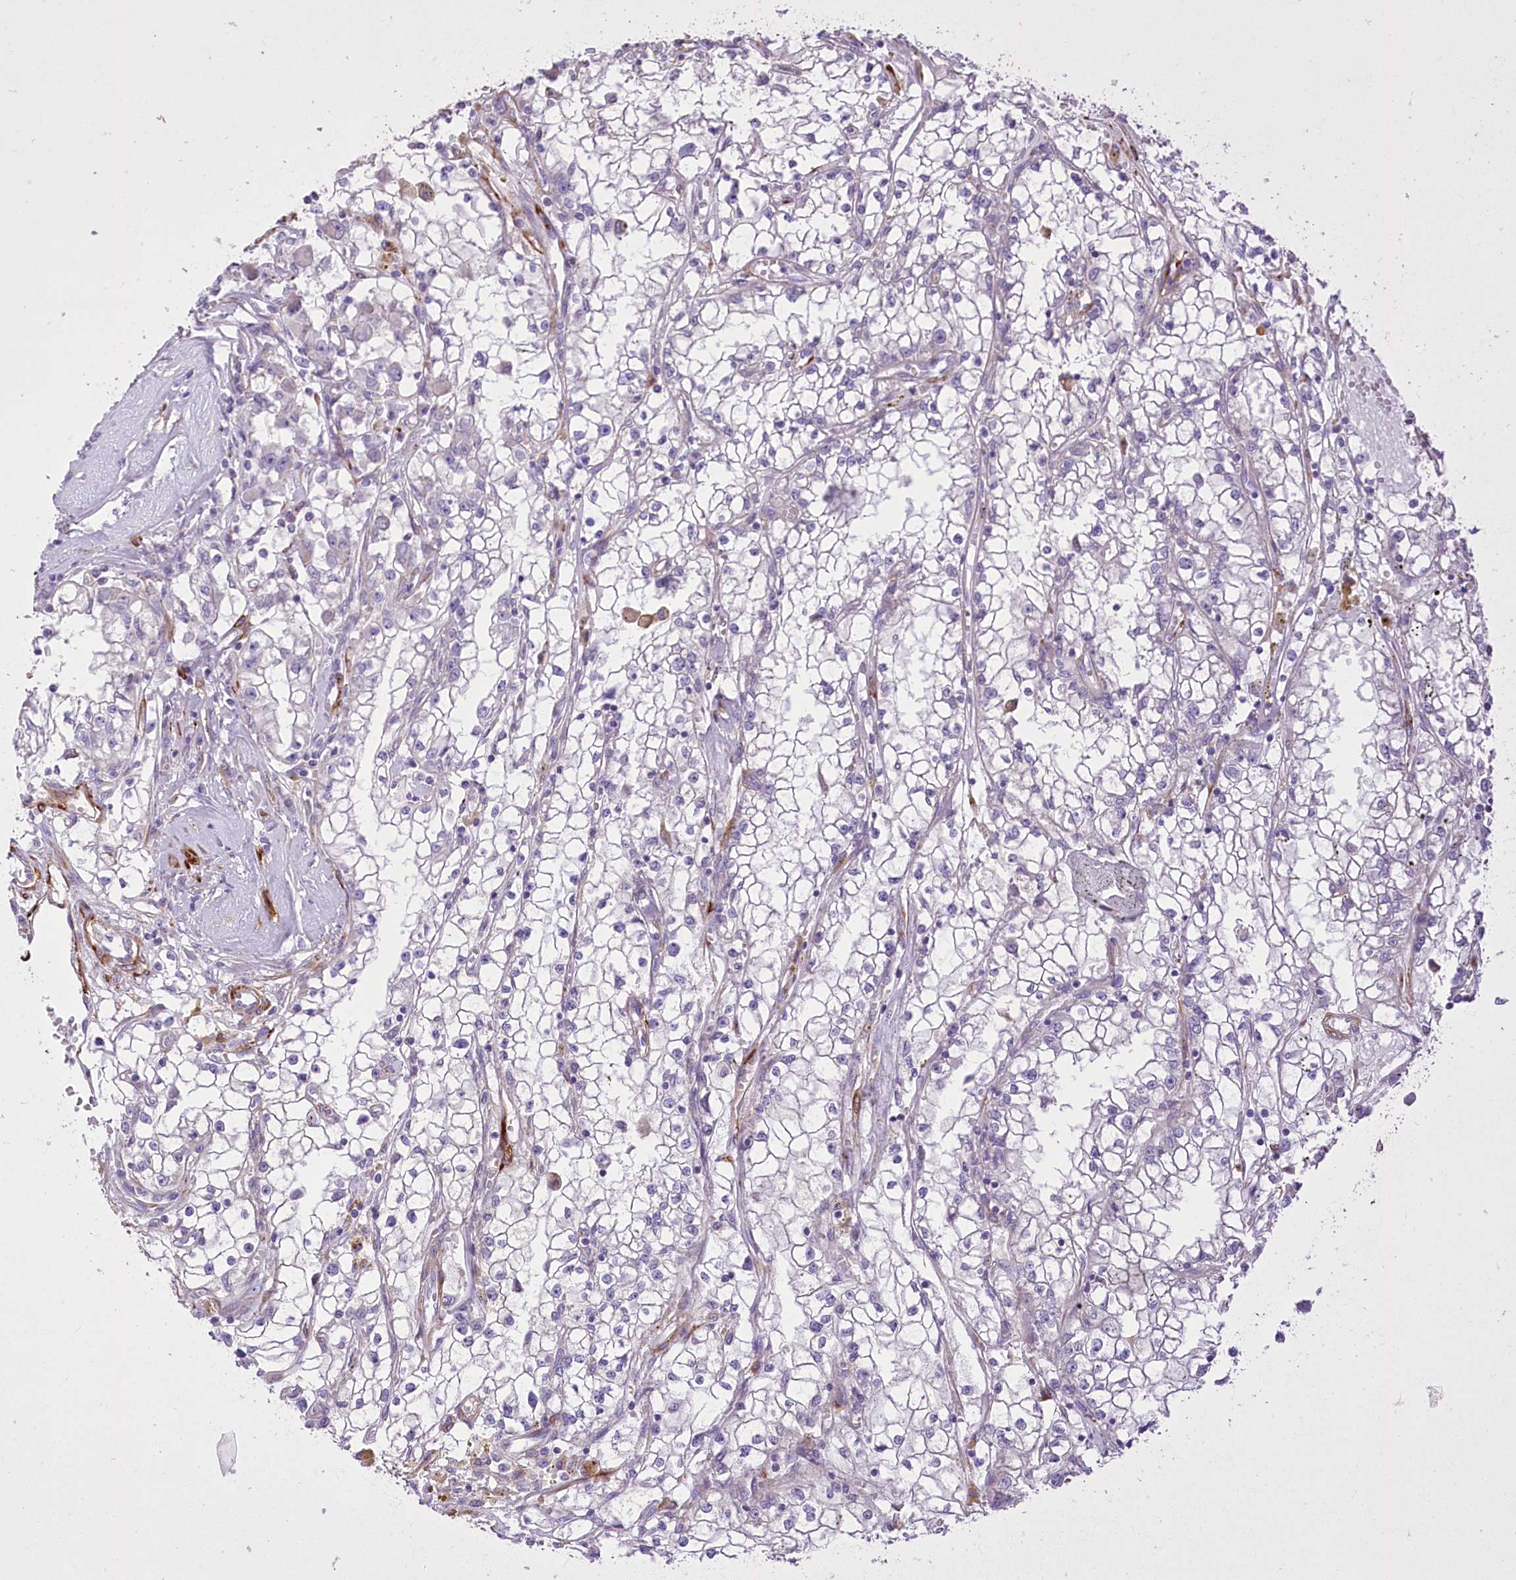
{"staining": {"intensity": "negative", "quantity": "none", "location": "none"}, "tissue": "renal cancer", "cell_type": "Tumor cells", "image_type": "cancer", "snomed": [{"axis": "morphology", "description": "Adenocarcinoma, NOS"}, {"axis": "topography", "description": "Kidney"}], "caption": "Immunohistochemistry of human renal cancer (adenocarcinoma) reveals no expression in tumor cells. The staining is performed using DAB (3,3'-diaminobenzidine) brown chromogen with nuclei counter-stained in using hematoxylin.", "gene": "ANGPTL3", "patient": {"sex": "male", "age": 56}}